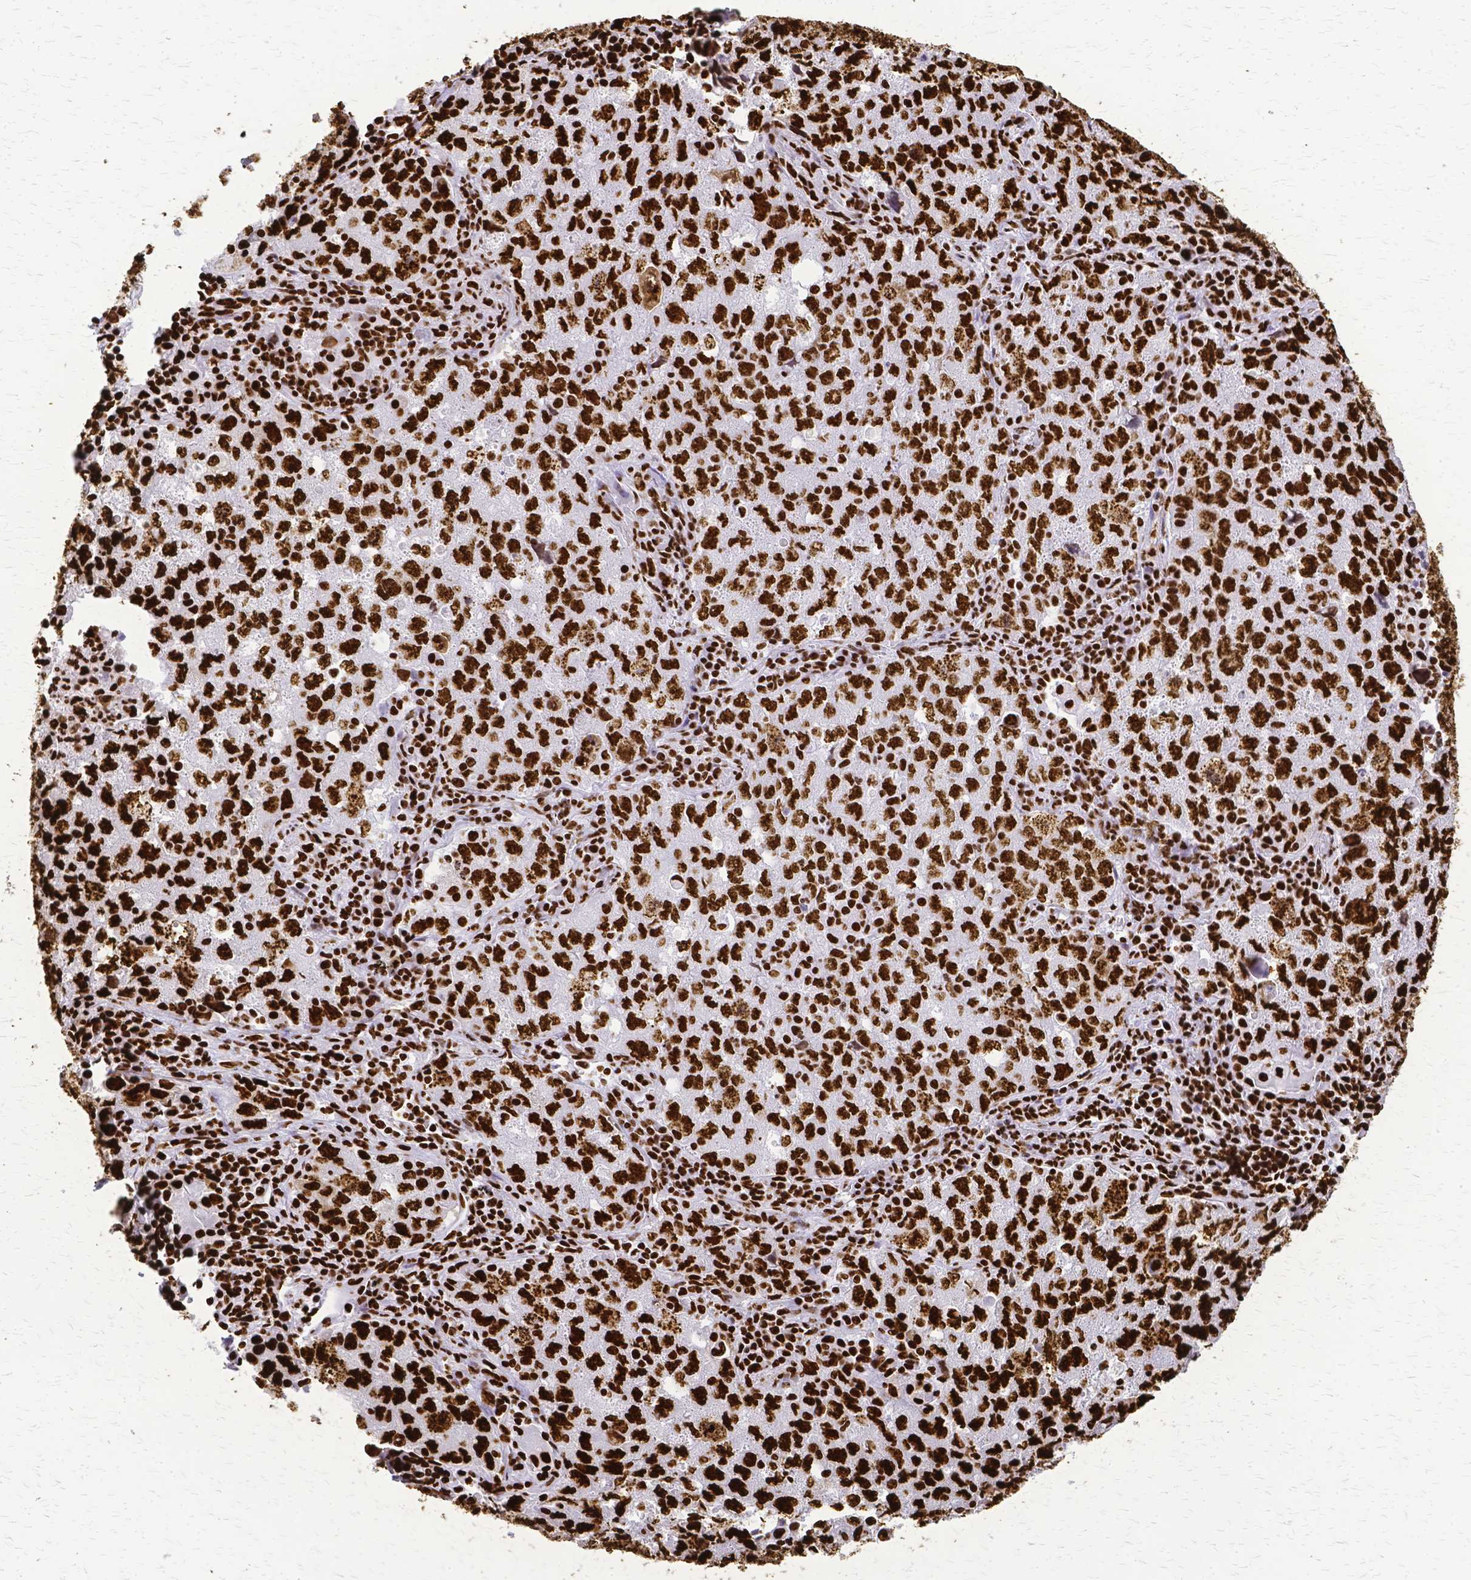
{"staining": {"intensity": "strong", "quantity": ">75%", "location": "nuclear"}, "tissue": "lung cancer", "cell_type": "Tumor cells", "image_type": "cancer", "snomed": [{"axis": "morphology", "description": "Adenocarcinoma, NOS"}, {"axis": "topography", "description": "Lung"}], "caption": "Tumor cells demonstrate high levels of strong nuclear staining in about >75% of cells in lung cancer (adenocarcinoma).", "gene": "SFPQ", "patient": {"sex": "female", "age": 57}}